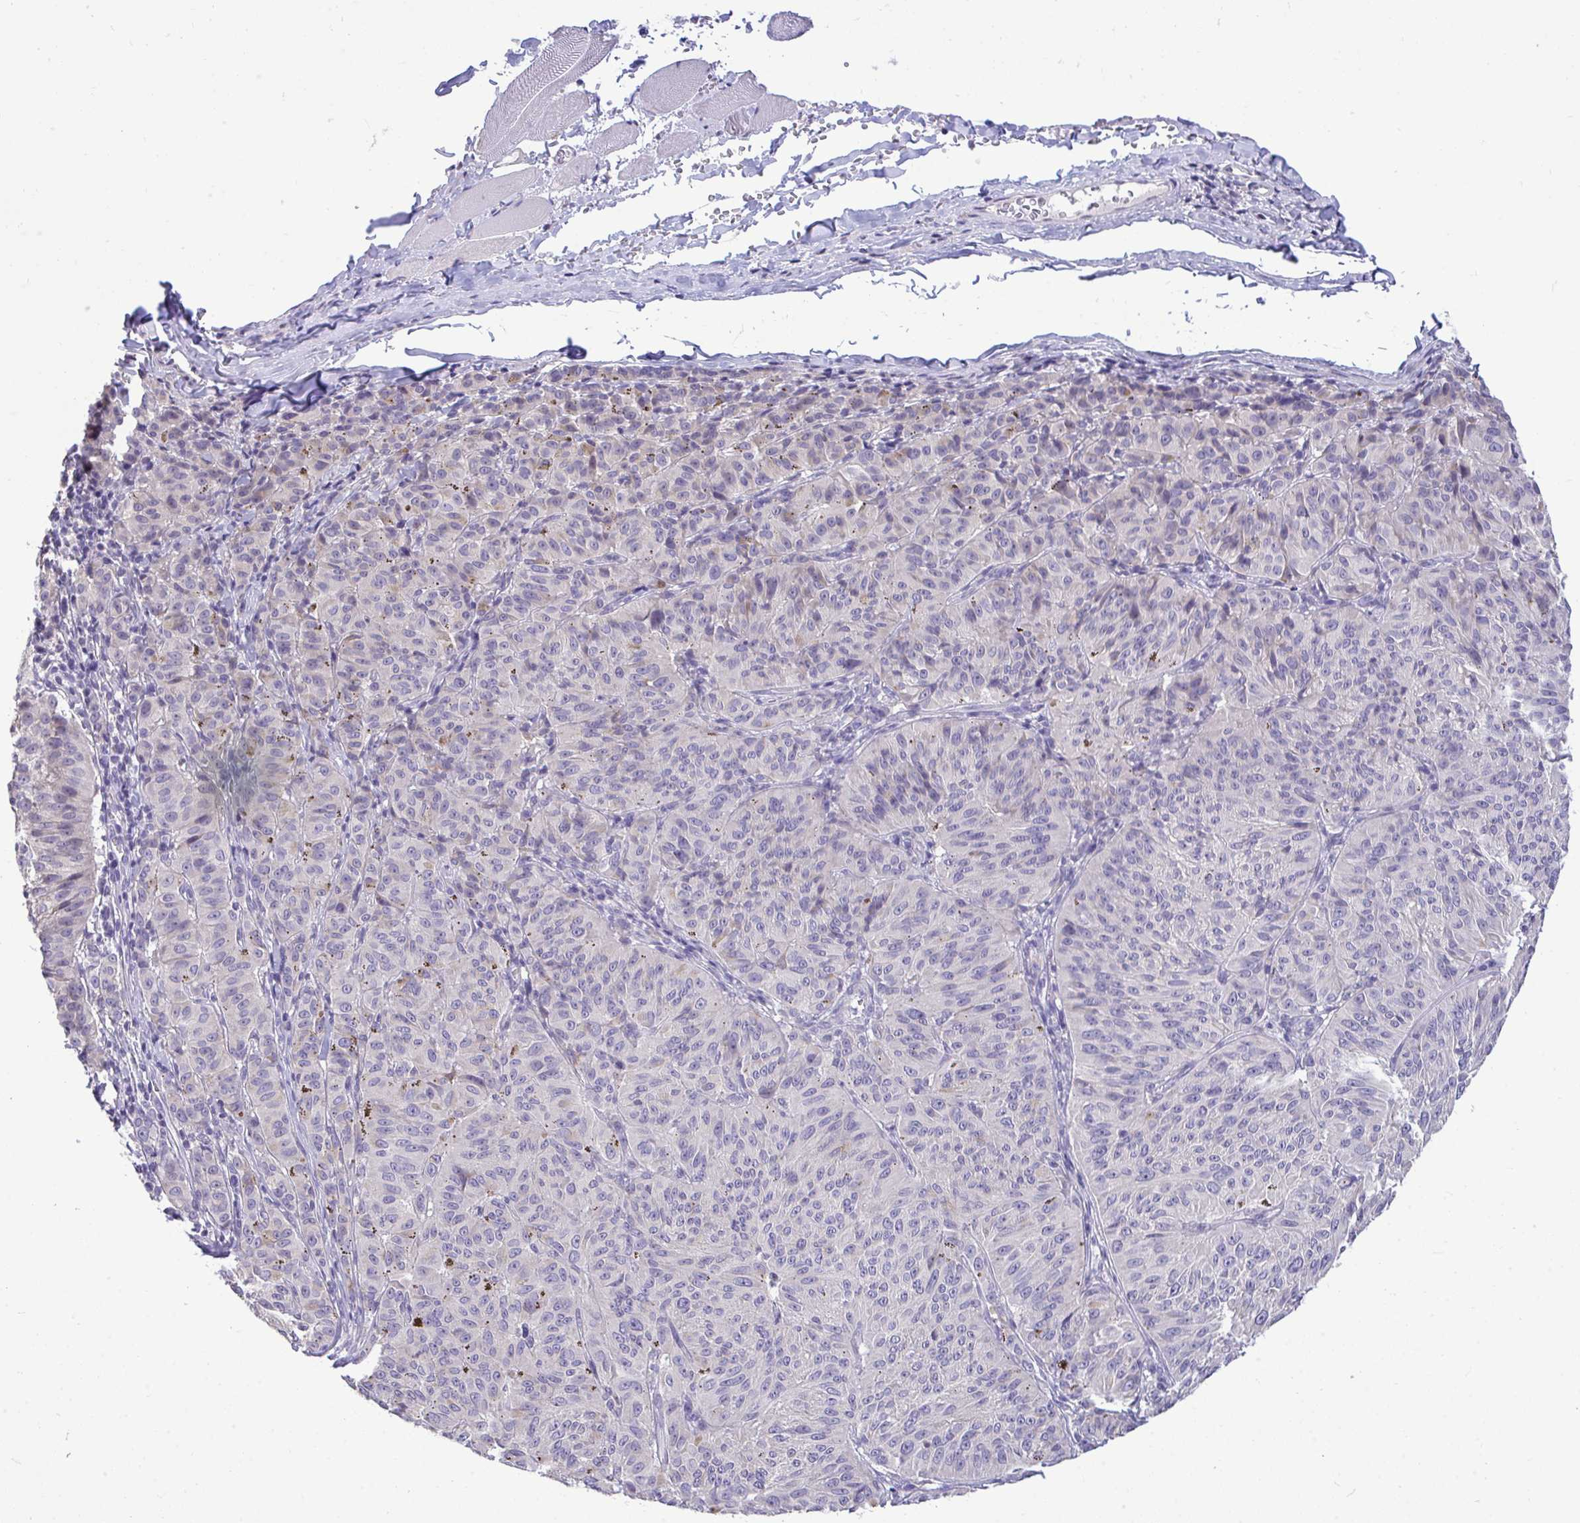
{"staining": {"intensity": "negative", "quantity": "none", "location": "none"}, "tissue": "melanoma", "cell_type": "Tumor cells", "image_type": "cancer", "snomed": [{"axis": "morphology", "description": "Malignant melanoma, NOS"}, {"axis": "topography", "description": "Skin"}], "caption": "IHC micrograph of melanoma stained for a protein (brown), which demonstrates no staining in tumor cells. Brightfield microscopy of immunohistochemistry stained with DAB (3,3'-diaminobenzidine) (brown) and hematoxylin (blue), captured at high magnification.", "gene": "PIGK", "patient": {"sex": "female", "age": 72}}